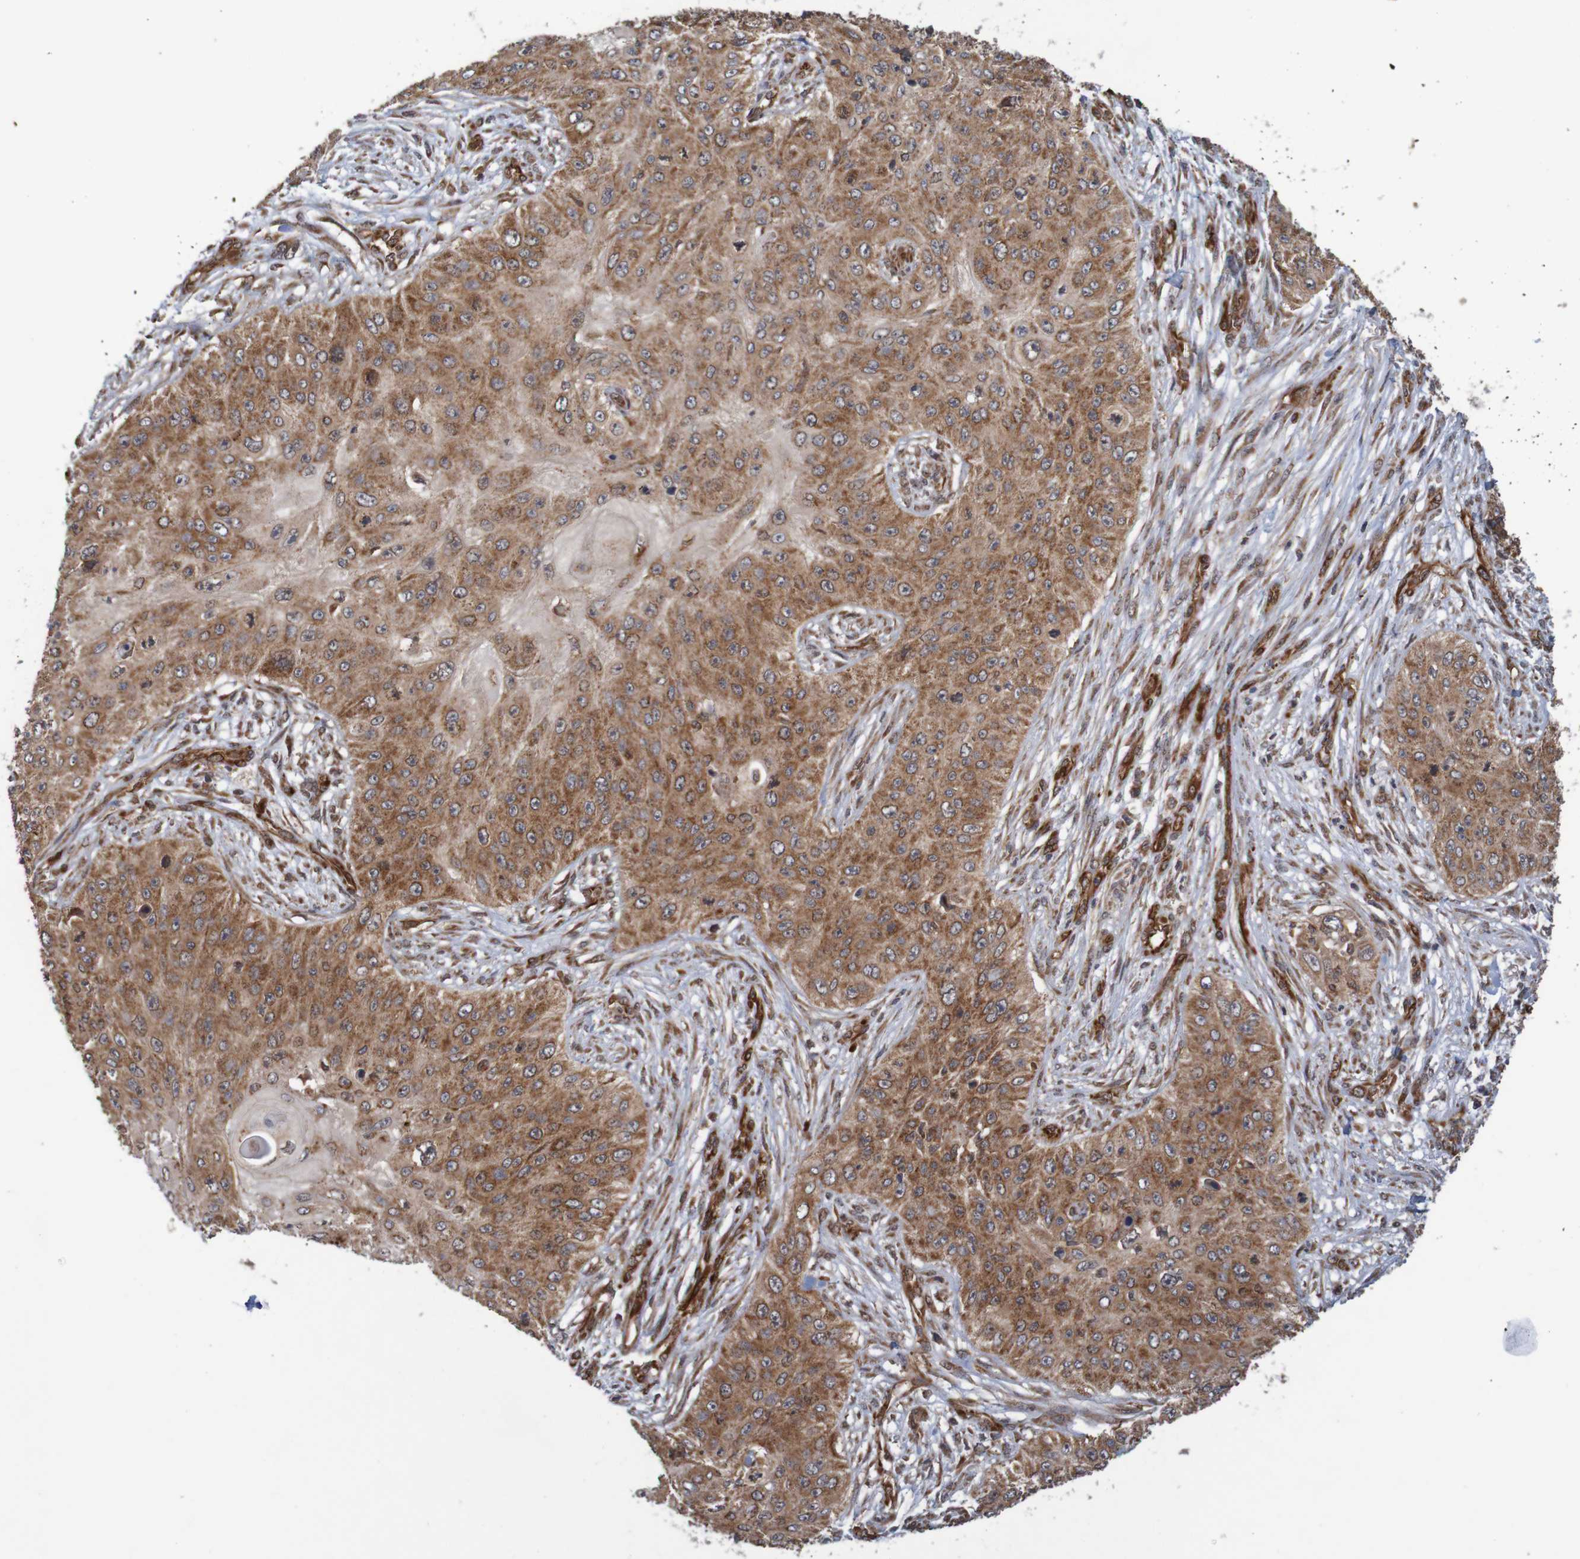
{"staining": {"intensity": "moderate", "quantity": ">75%", "location": "cytoplasmic/membranous"}, "tissue": "skin cancer", "cell_type": "Tumor cells", "image_type": "cancer", "snomed": [{"axis": "morphology", "description": "Squamous cell carcinoma, NOS"}, {"axis": "topography", "description": "Skin"}], "caption": "A histopathology image of squamous cell carcinoma (skin) stained for a protein reveals moderate cytoplasmic/membranous brown staining in tumor cells.", "gene": "MRPL52", "patient": {"sex": "female", "age": 80}}